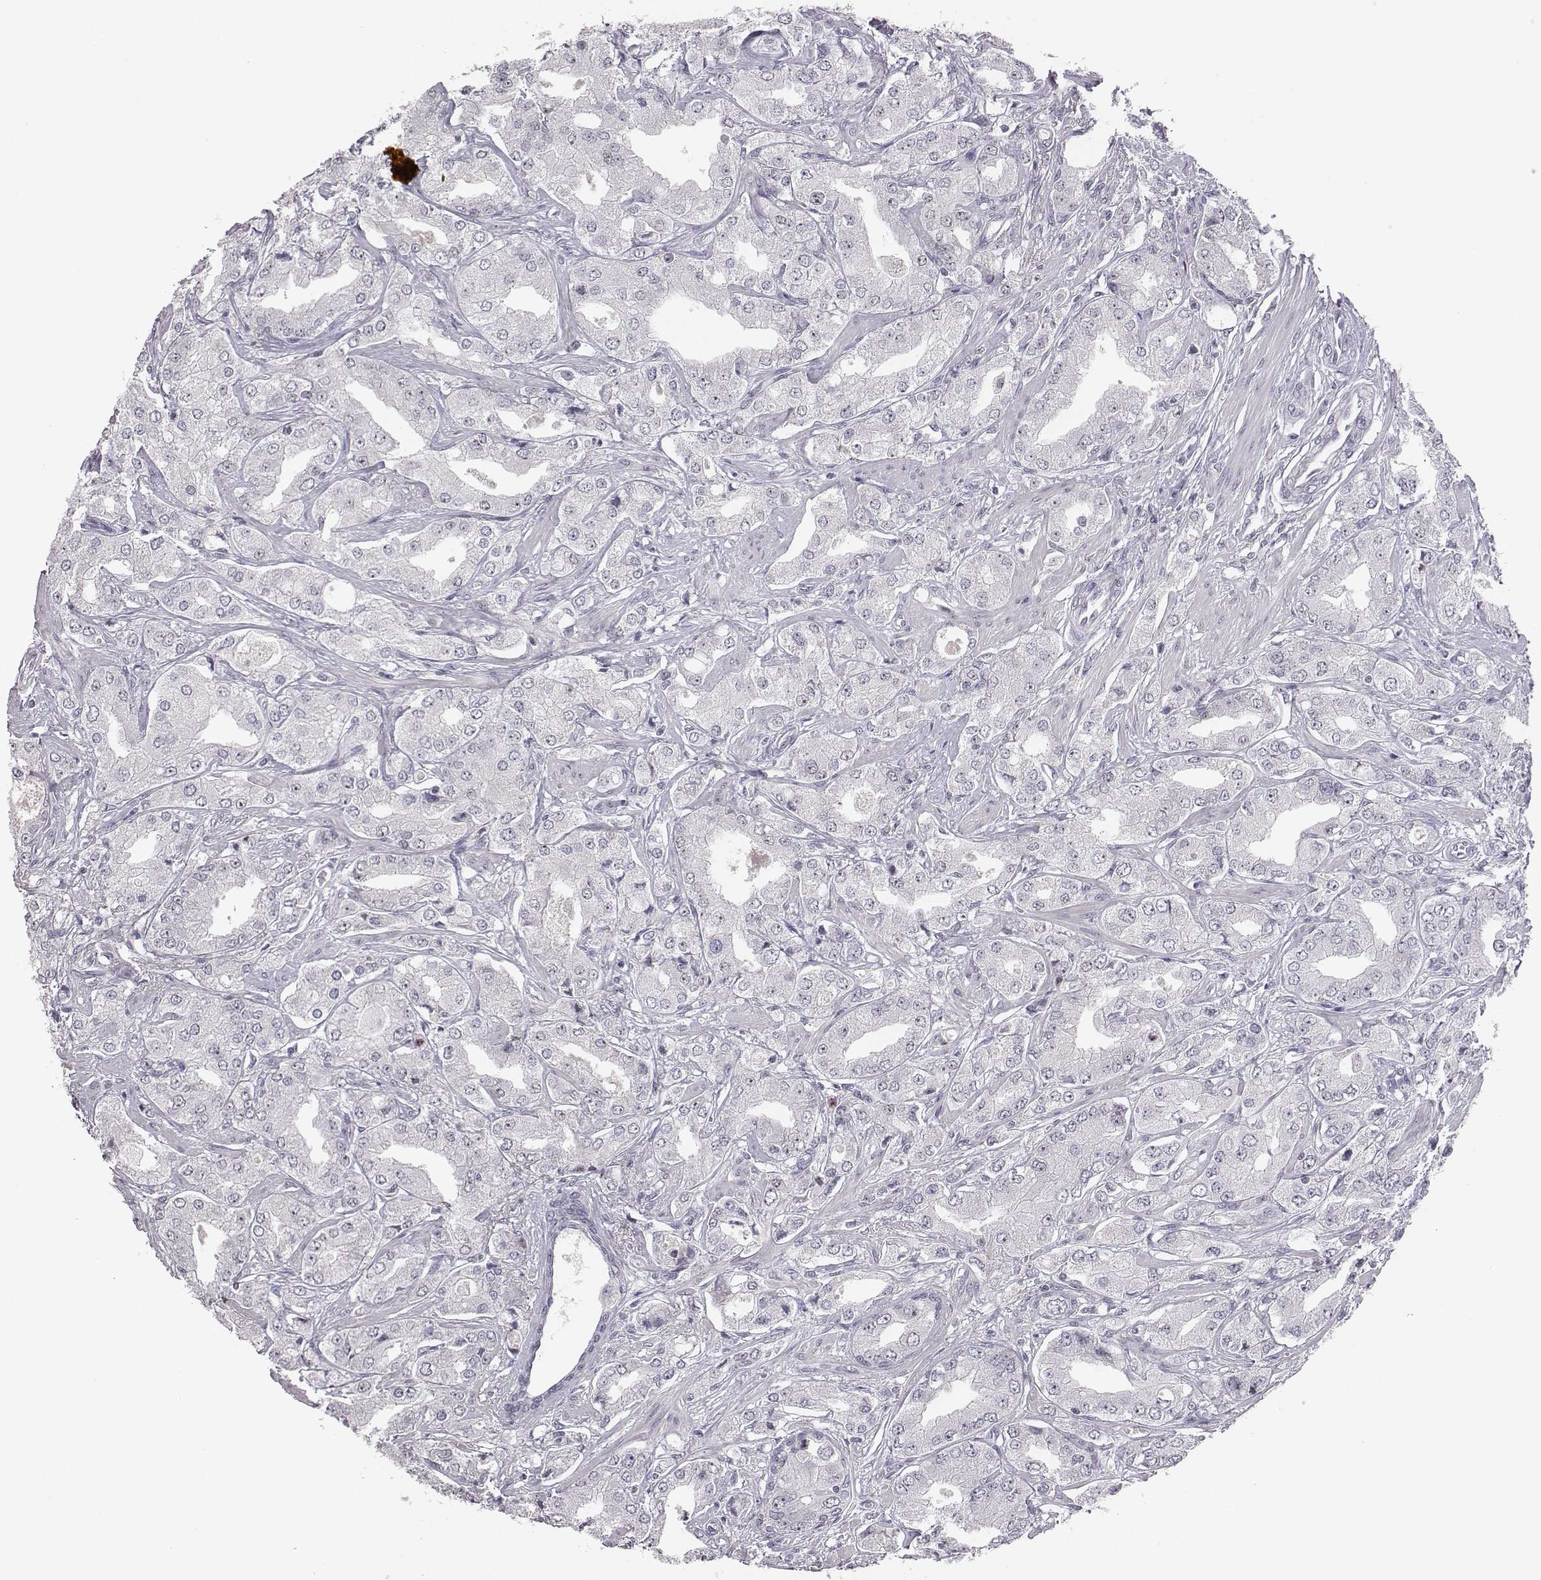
{"staining": {"intensity": "weak", "quantity": "25%-75%", "location": "nuclear"}, "tissue": "prostate cancer", "cell_type": "Tumor cells", "image_type": "cancer", "snomed": [{"axis": "morphology", "description": "Adenocarcinoma, Low grade"}, {"axis": "topography", "description": "Prostate"}], "caption": "This is a micrograph of IHC staining of adenocarcinoma (low-grade) (prostate), which shows weak expression in the nuclear of tumor cells.", "gene": "NIFK", "patient": {"sex": "male", "age": 60}}